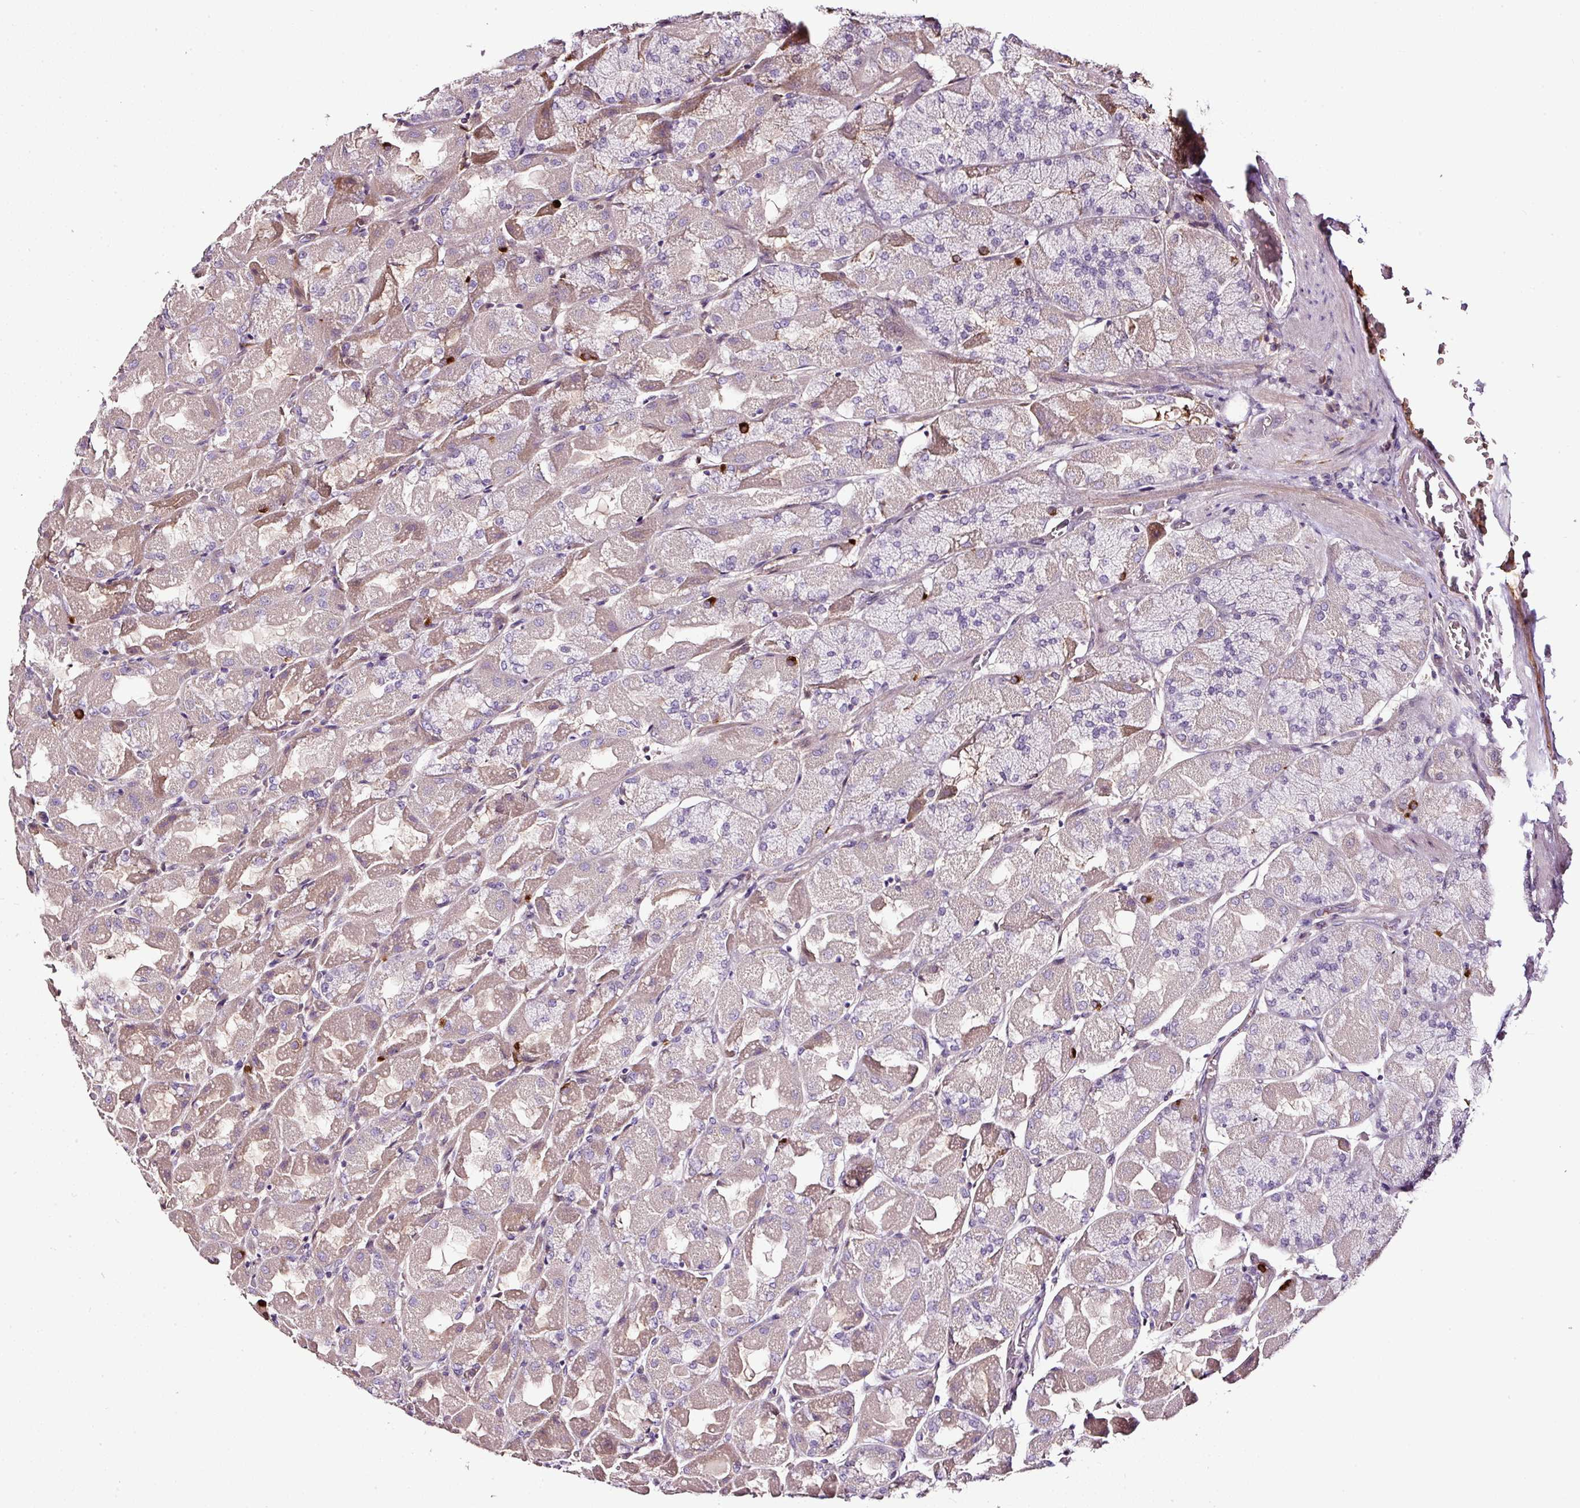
{"staining": {"intensity": "weak", "quantity": "<25%", "location": "cytoplasmic/membranous"}, "tissue": "stomach", "cell_type": "Glandular cells", "image_type": "normal", "snomed": [{"axis": "morphology", "description": "Normal tissue, NOS"}, {"axis": "topography", "description": "Stomach"}], "caption": "Immunohistochemistry (IHC) histopathology image of unremarkable stomach: human stomach stained with DAB reveals no significant protein staining in glandular cells.", "gene": "LRRC24", "patient": {"sex": "female", "age": 61}}